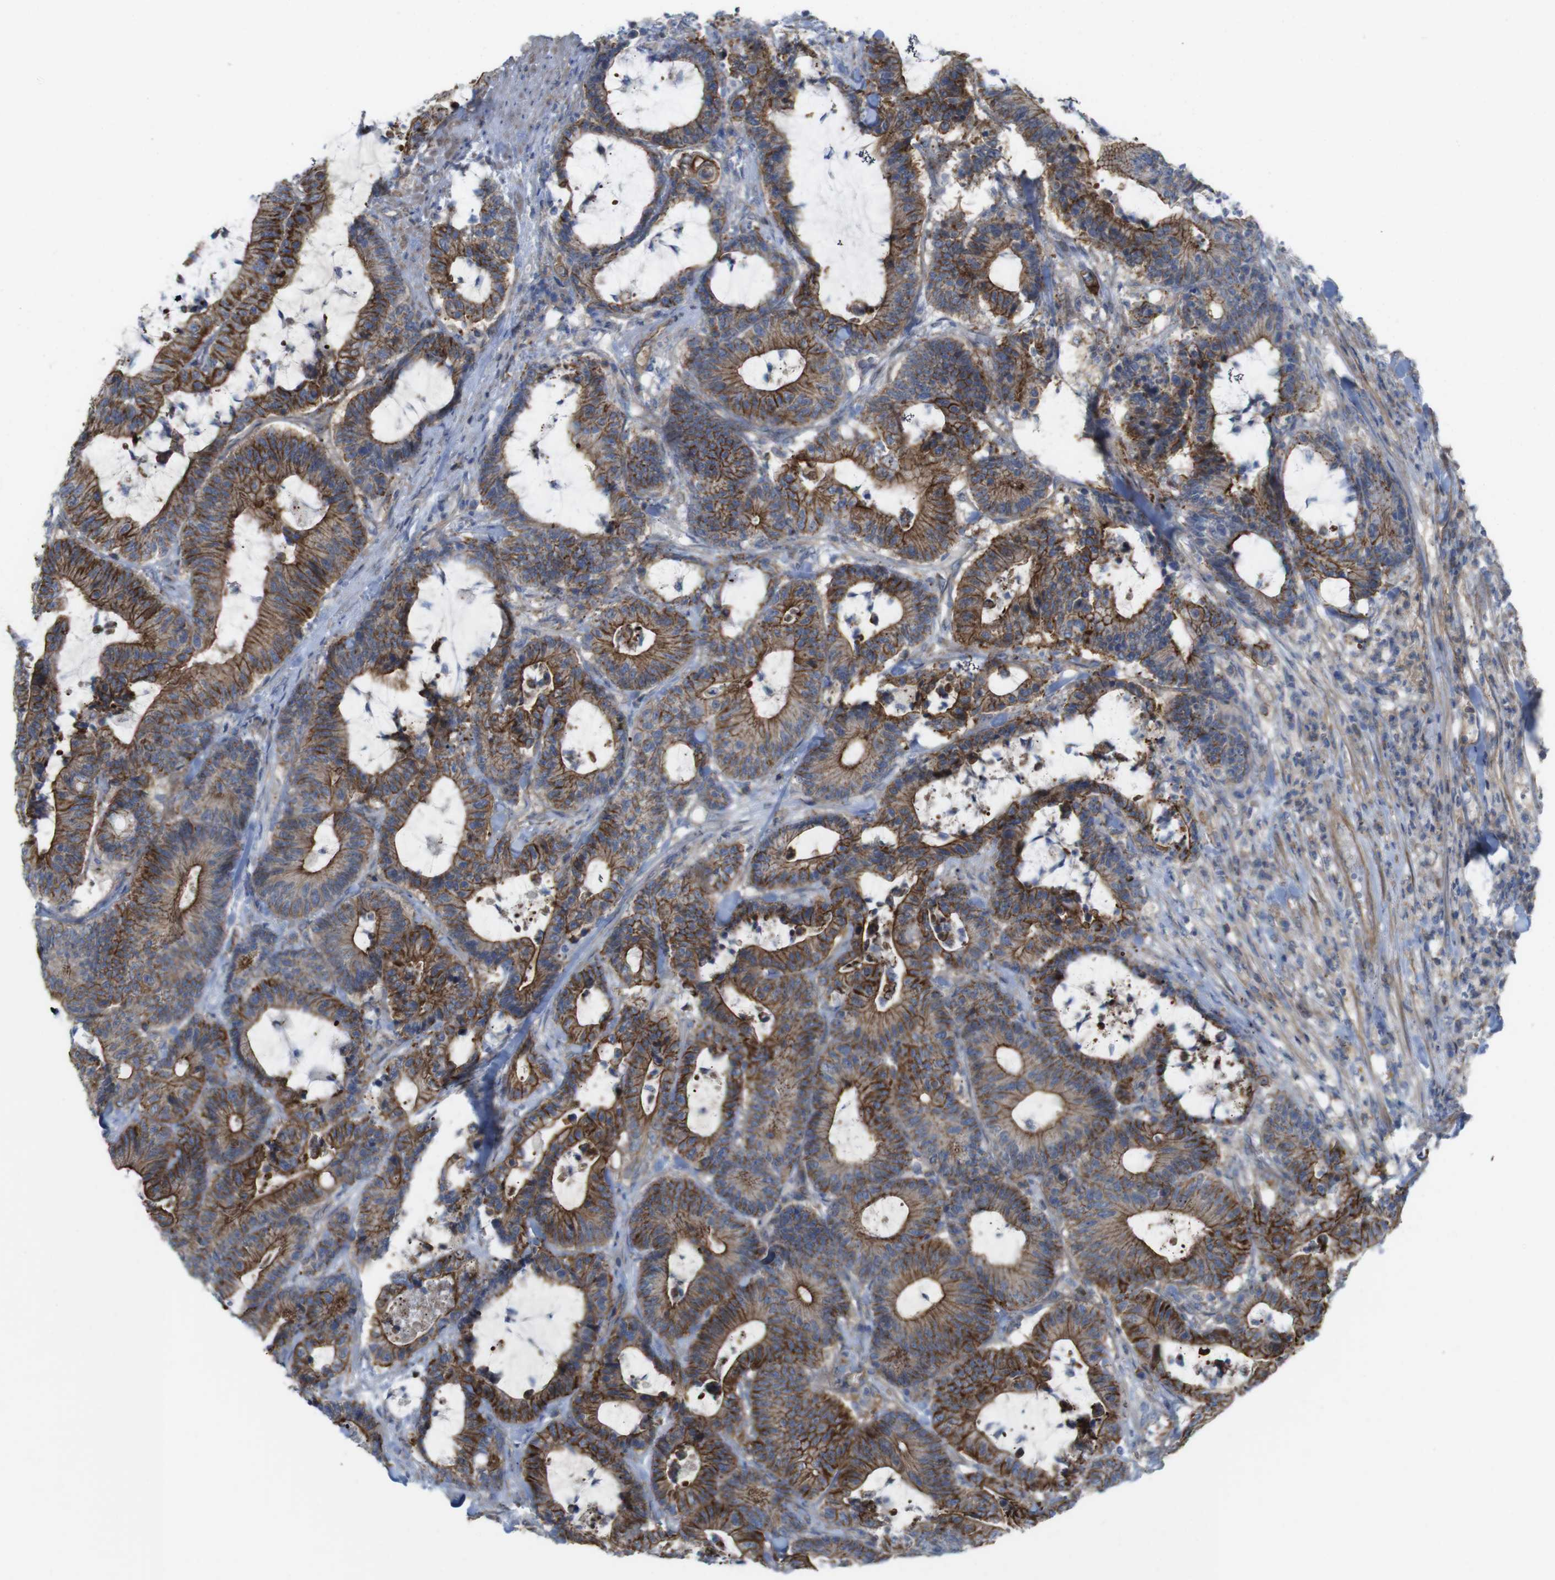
{"staining": {"intensity": "strong", "quantity": ">75%", "location": "cytoplasmic/membranous"}, "tissue": "colorectal cancer", "cell_type": "Tumor cells", "image_type": "cancer", "snomed": [{"axis": "morphology", "description": "Adenocarcinoma, NOS"}, {"axis": "topography", "description": "Colon"}], "caption": "Immunohistochemical staining of human adenocarcinoma (colorectal) demonstrates high levels of strong cytoplasmic/membranous protein staining in about >75% of tumor cells.", "gene": "PREX2", "patient": {"sex": "female", "age": 84}}